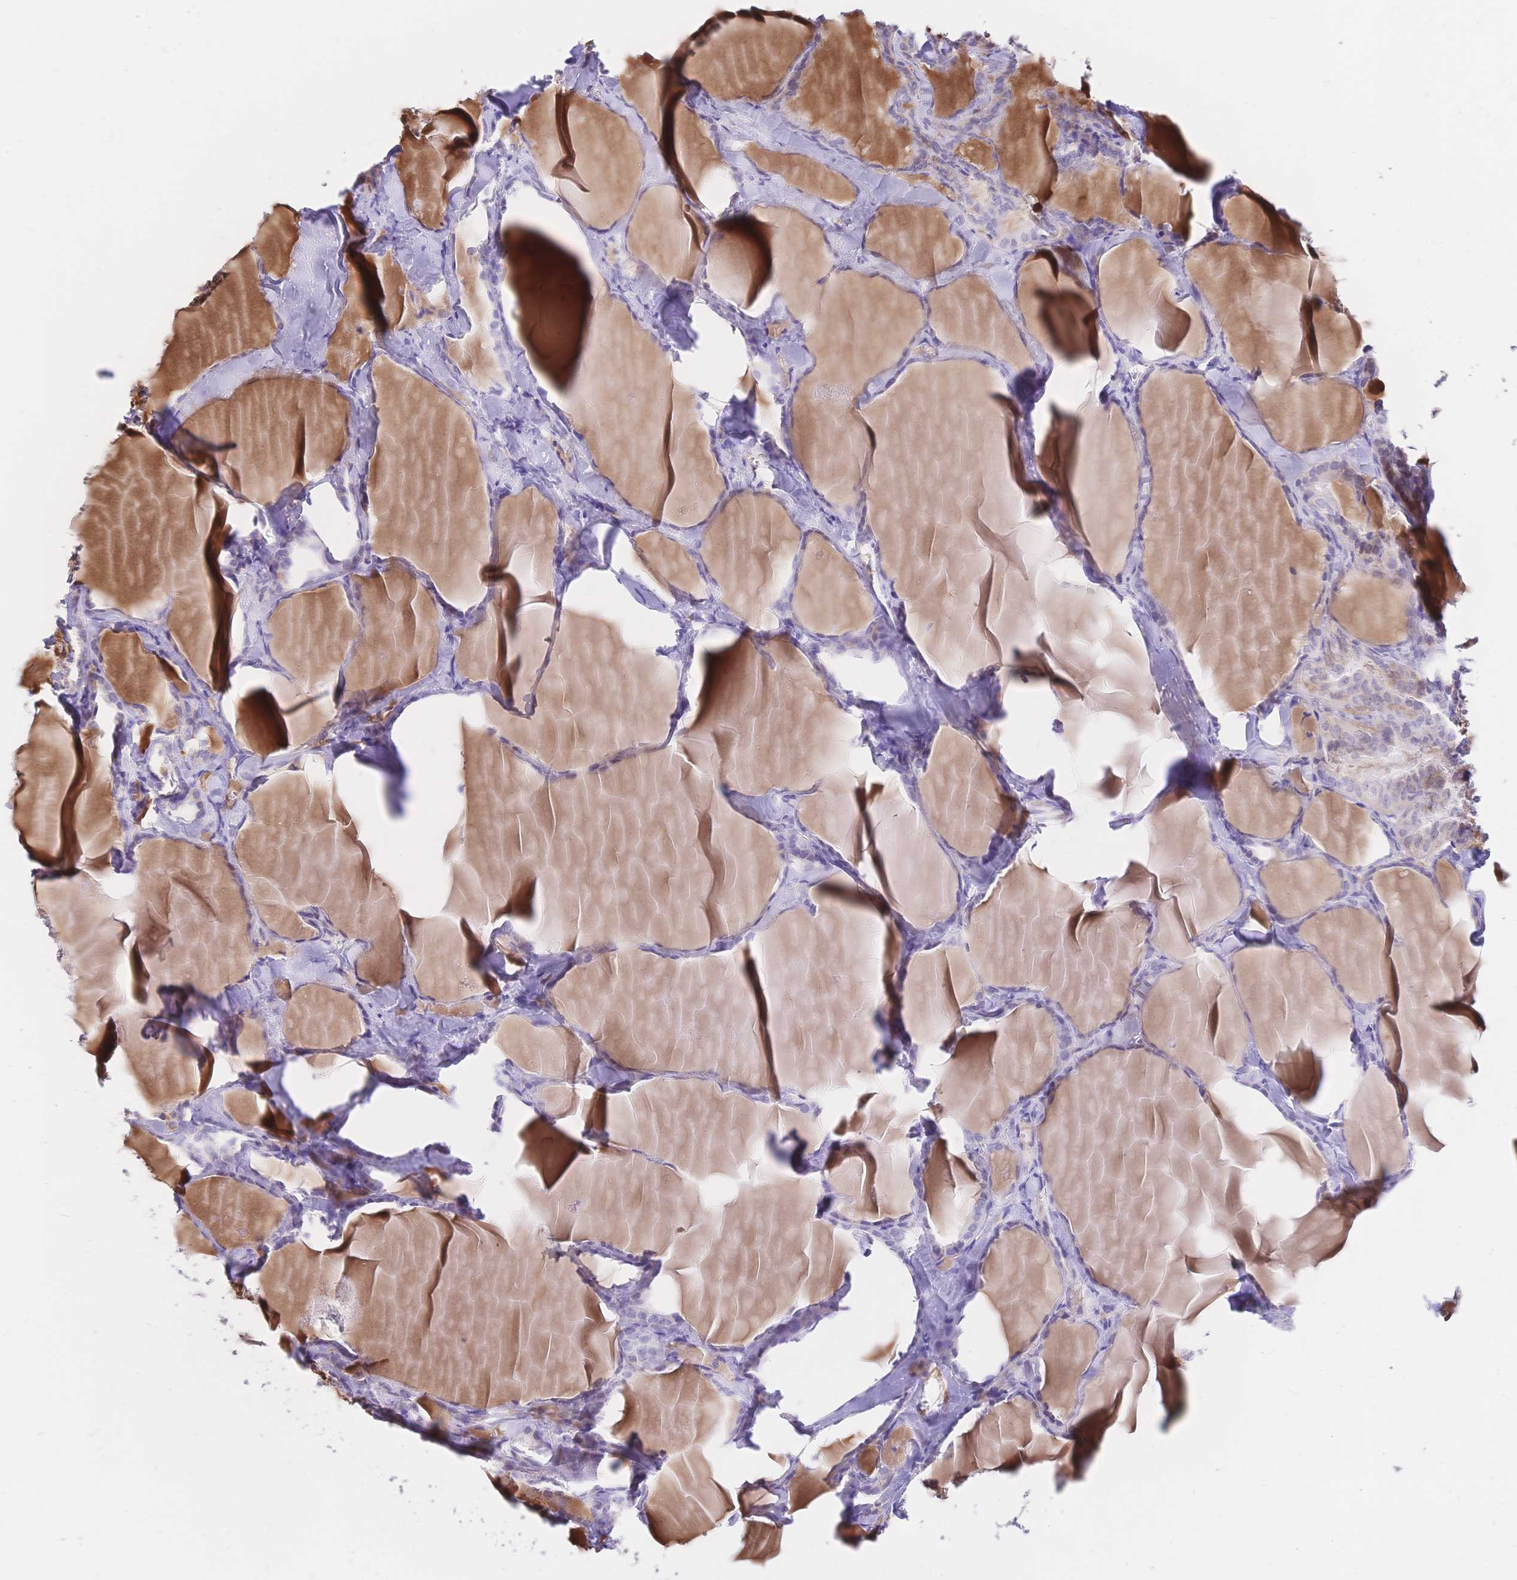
{"staining": {"intensity": "negative", "quantity": "none", "location": "none"}, "tissue": "thyroid cancer", "cell_type": "Tumor cells", "image_type": "cancer", "snomed": [{"axis": "morphology", "description": "Papillary adenocarcinoma, NOS"}, {"axis": "topography", "description": "Thyroid gland"}], "caption": "DAB (3,3'-diaminobenzidine) immunohistochemical staining of thyroid cancer (papillary adenocarcinoma) exhibits no significant positivity in tumor cells.", "gene": "CLEC18B", "patient": {"sex": "male", "age": 30}}